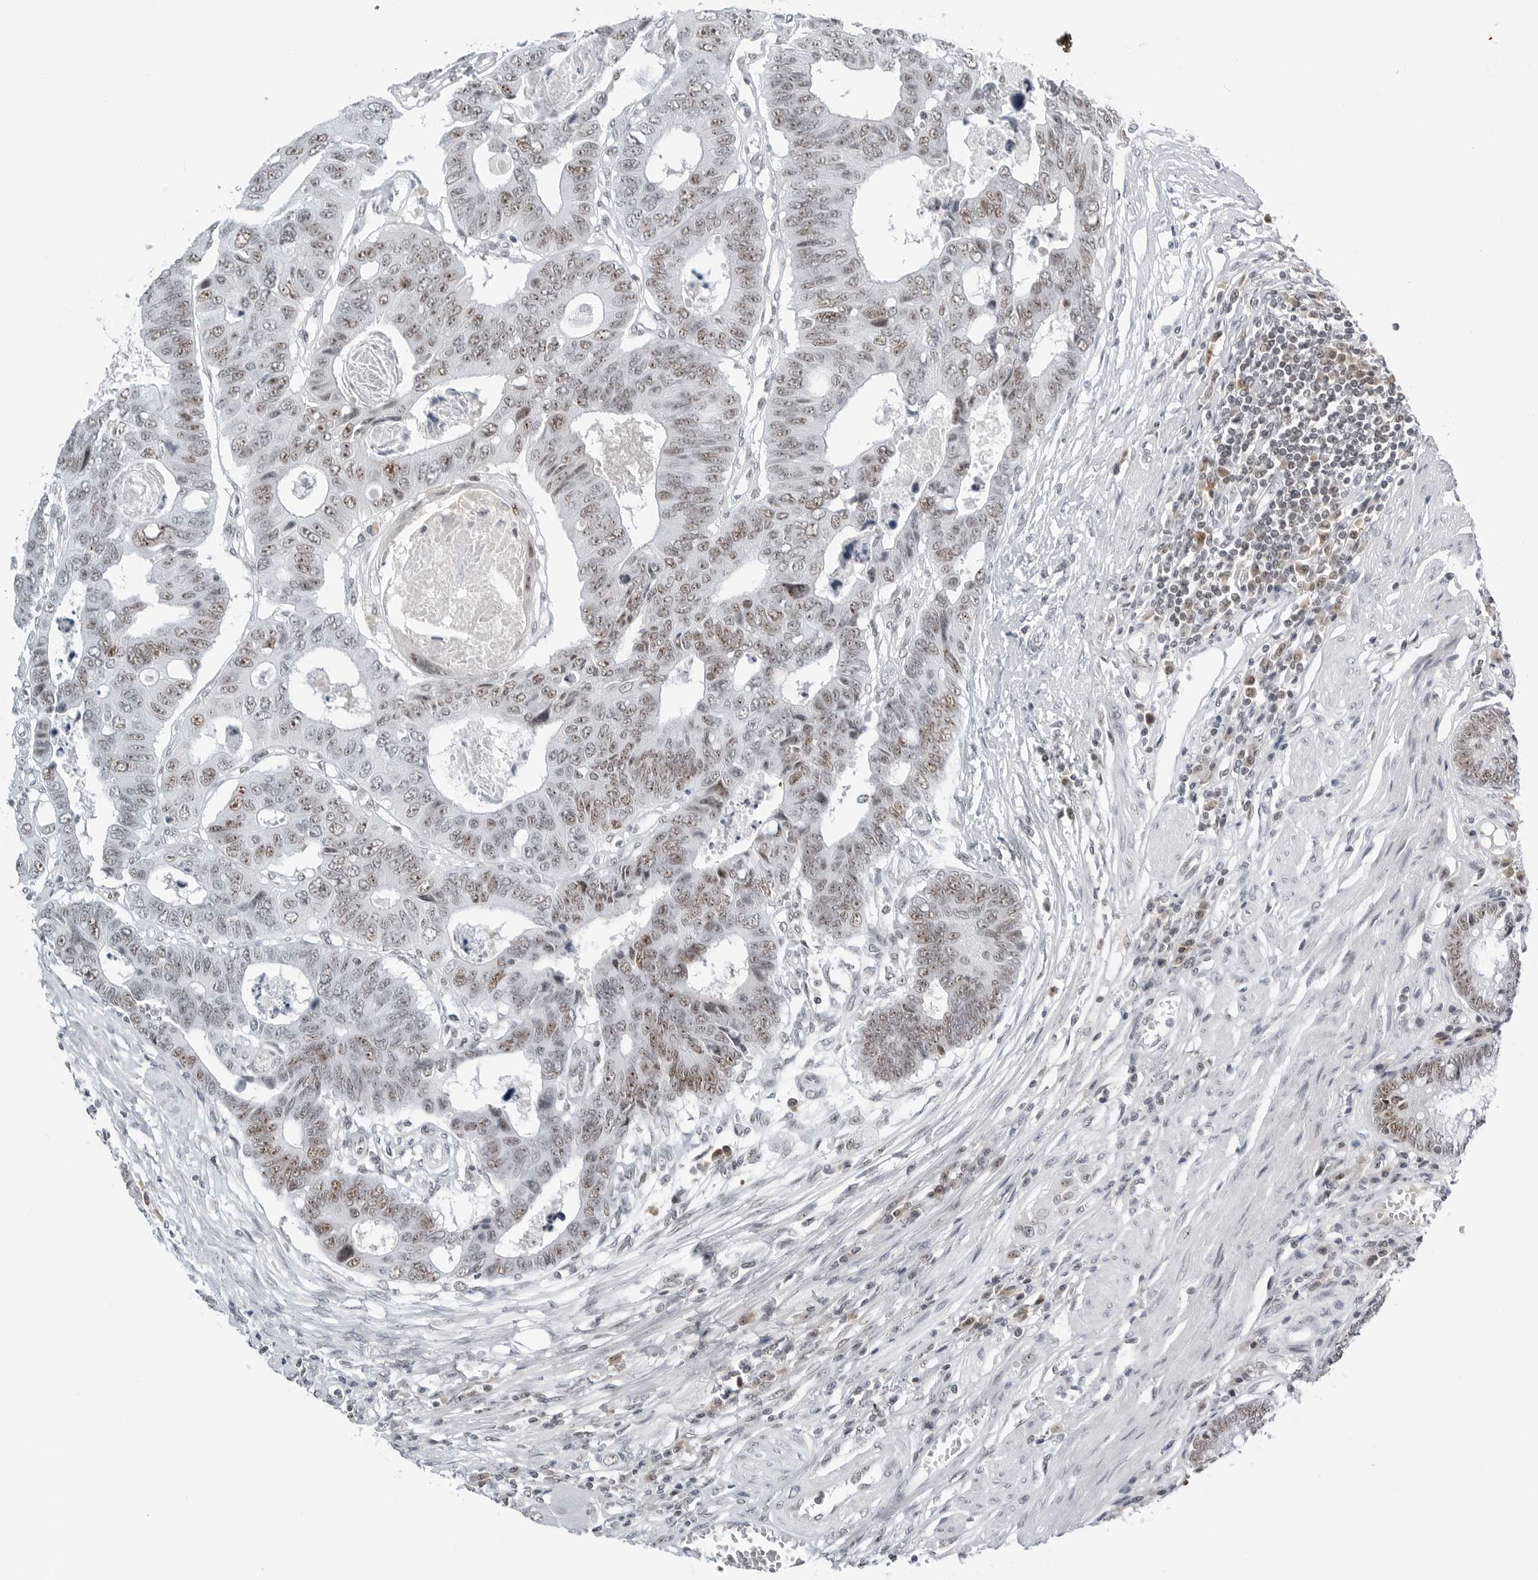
{"staining": {"intensity": "moderate", "quantity": ">75%", "location": "nuclear"}, "tissue": "colorectal cancer", "cell_type": "Tumor cells", "image_type": "cancer", "snomed": [{"axis": "morphology", "description": "Adenocarcinoma, NOS"}, {"axis": "topography", "description": "Rectum"}], "caption": "High-magnification brightfield microscopy of colorectal adenocarcinoma stained with DAB (3,3'-diaminobenzidine) (brown) and counterstained with hematoxylin (blue). tumor cells exhibit moderate nuclear staining is seen in about>75% of cells.", "gene": "WRAP53", "patient": {"sex": "male", "age": 84}}